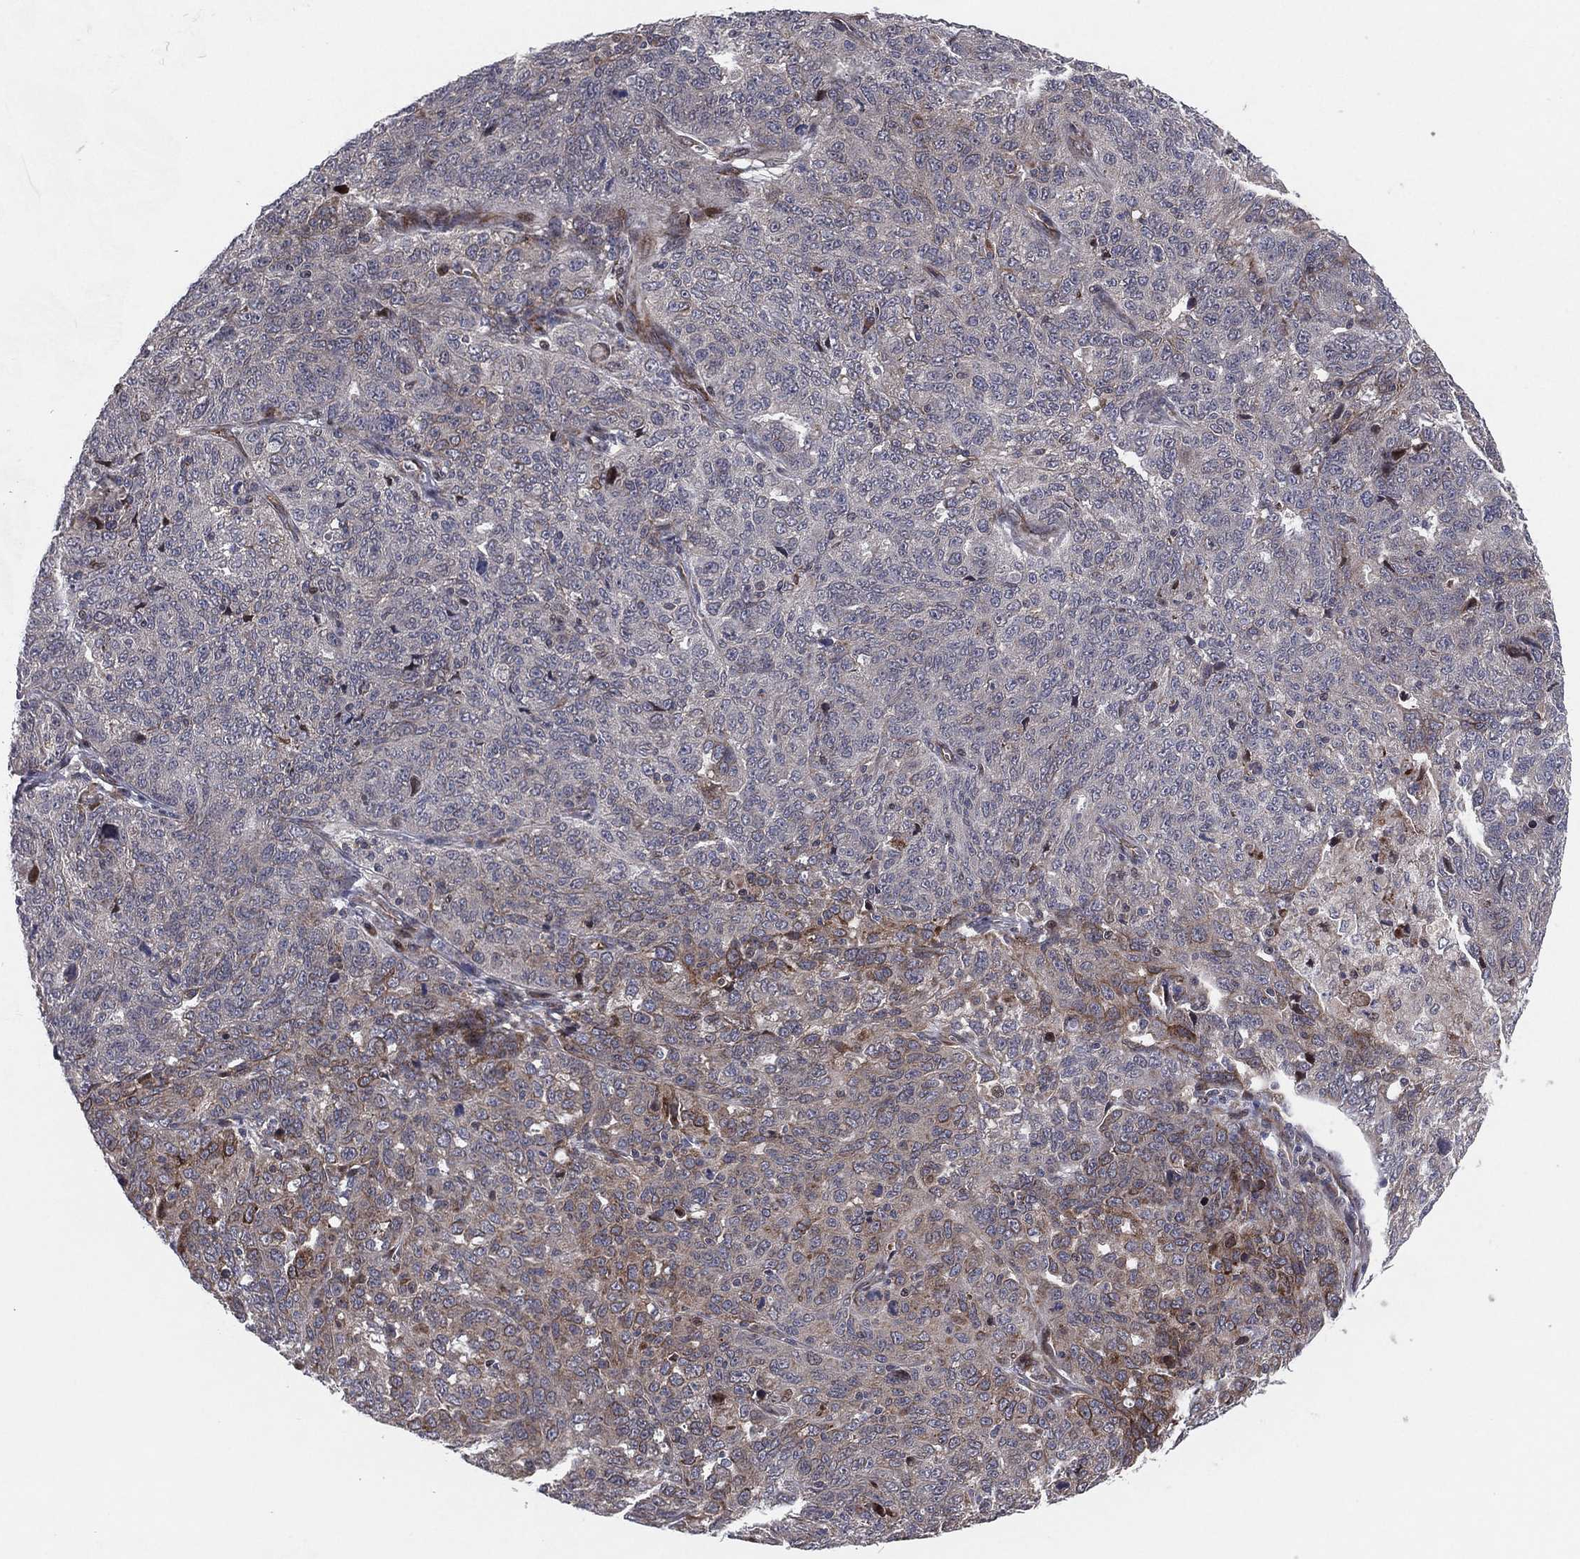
{"staining": {"intensity": "negative", "quantity": "none", "location": "none"}, "tissue": "ovarian cancer", "cell_type": "Tumor cells", "image_type": "cancer", "snomed": [{"axis": "morphology", "description": "Cystadenocarcinoma, serous, NOS"}, {"axis": "topography", "description": "Ovary"}], "caption": "Tumor cells show no significant staining in serous cystadenocarcinoma (ovarian).", "gene": "UTP14A", "patient": {"sex": "female", "age": 71}}